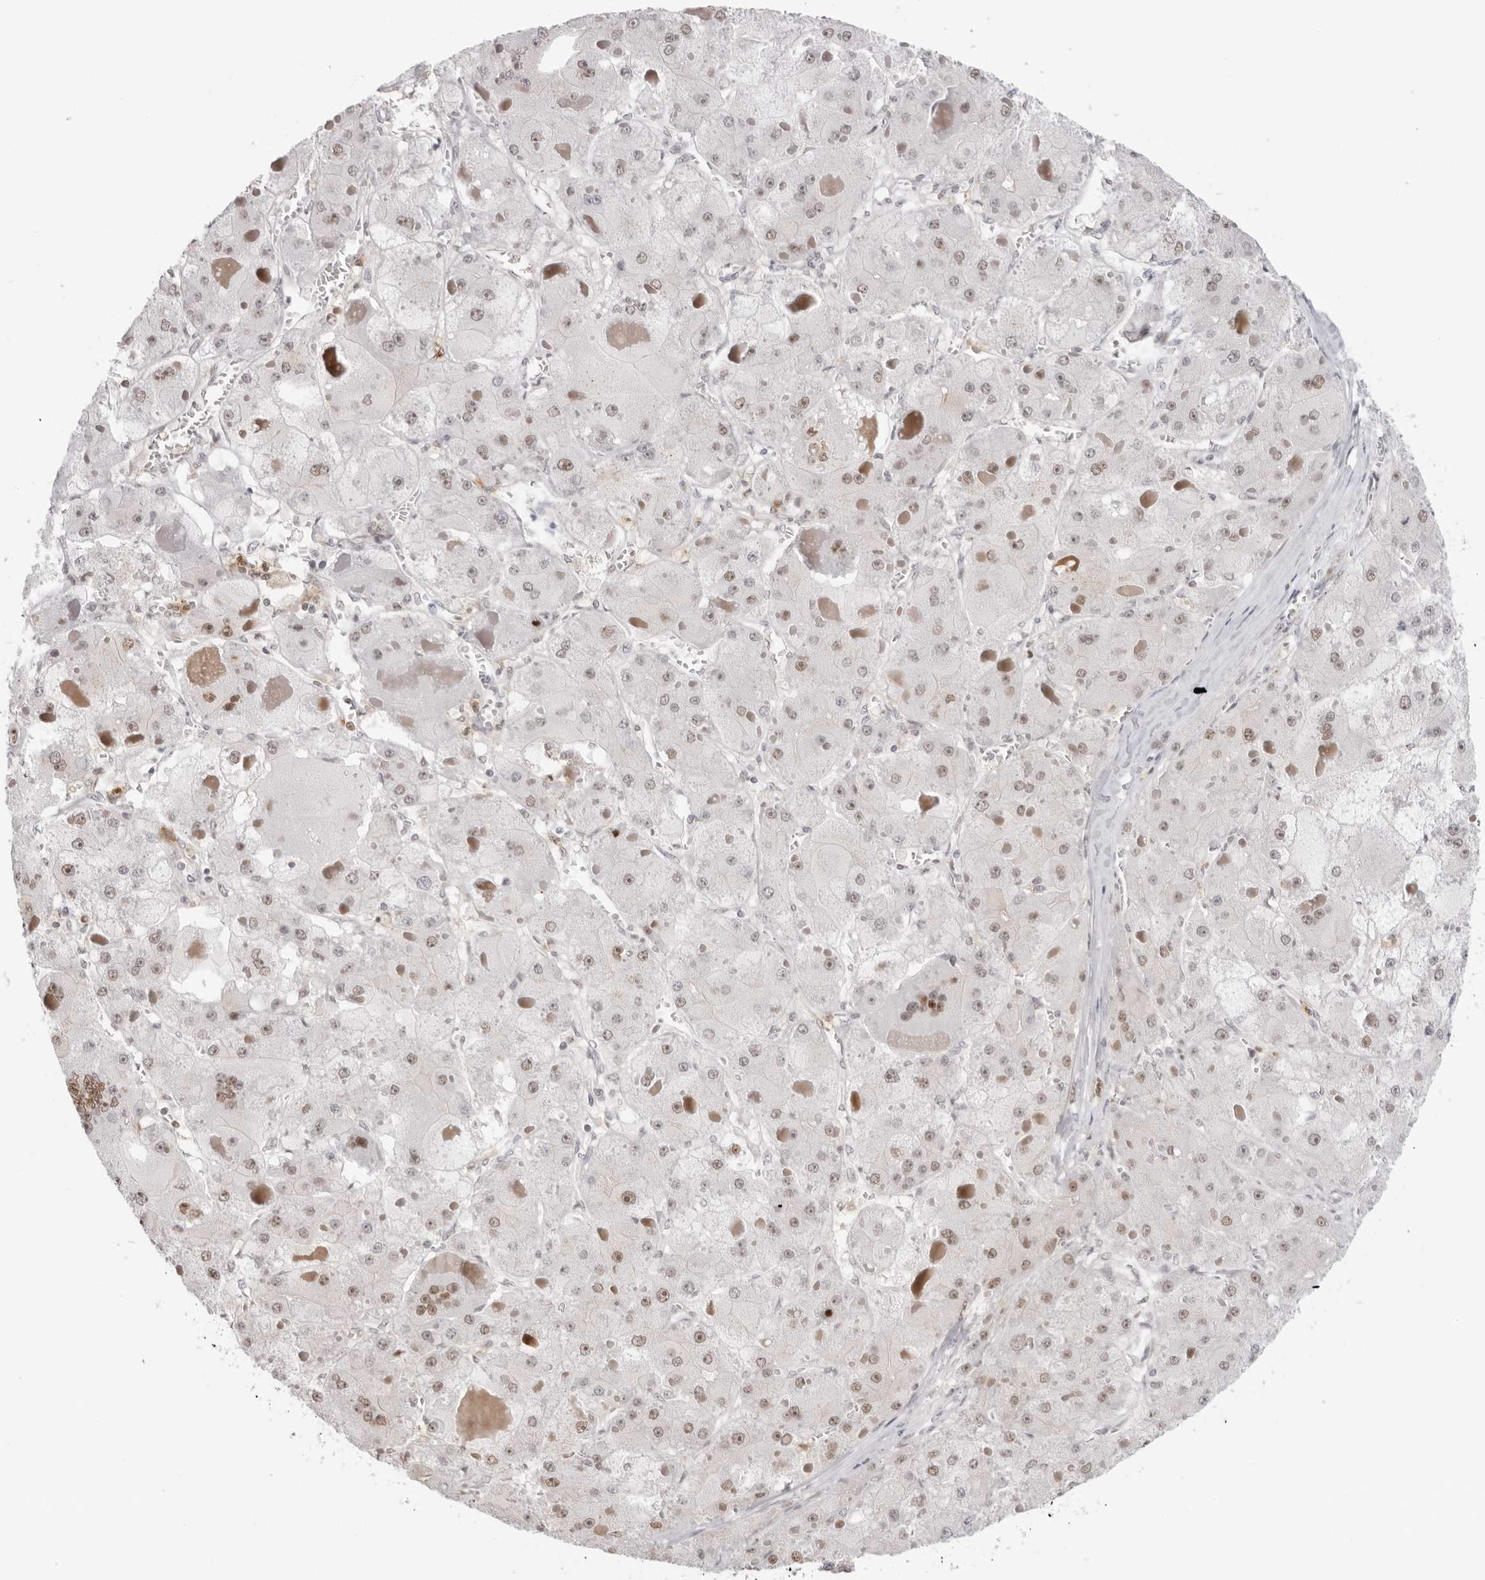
{"staining": {"intensity": "weak", "quantity": "<25%", "location": "nuclear"}, "tissue": "liver cancer", "cell_type": "Tumor cells", "image_type": "cancer", "snomed": [{"axis": "morphology", "description": "Carcinoma, Hepatocellular, NOS"}, {"axis": "topography", "description": "Liver"}], "caption": "A high-resolution histopathology image shows immunohistochemistry staining of liver cancer, which displays no significant positivity in tumor cells.", "gene": "RNF146", "patient": {"sex": "female", "age": 73}}